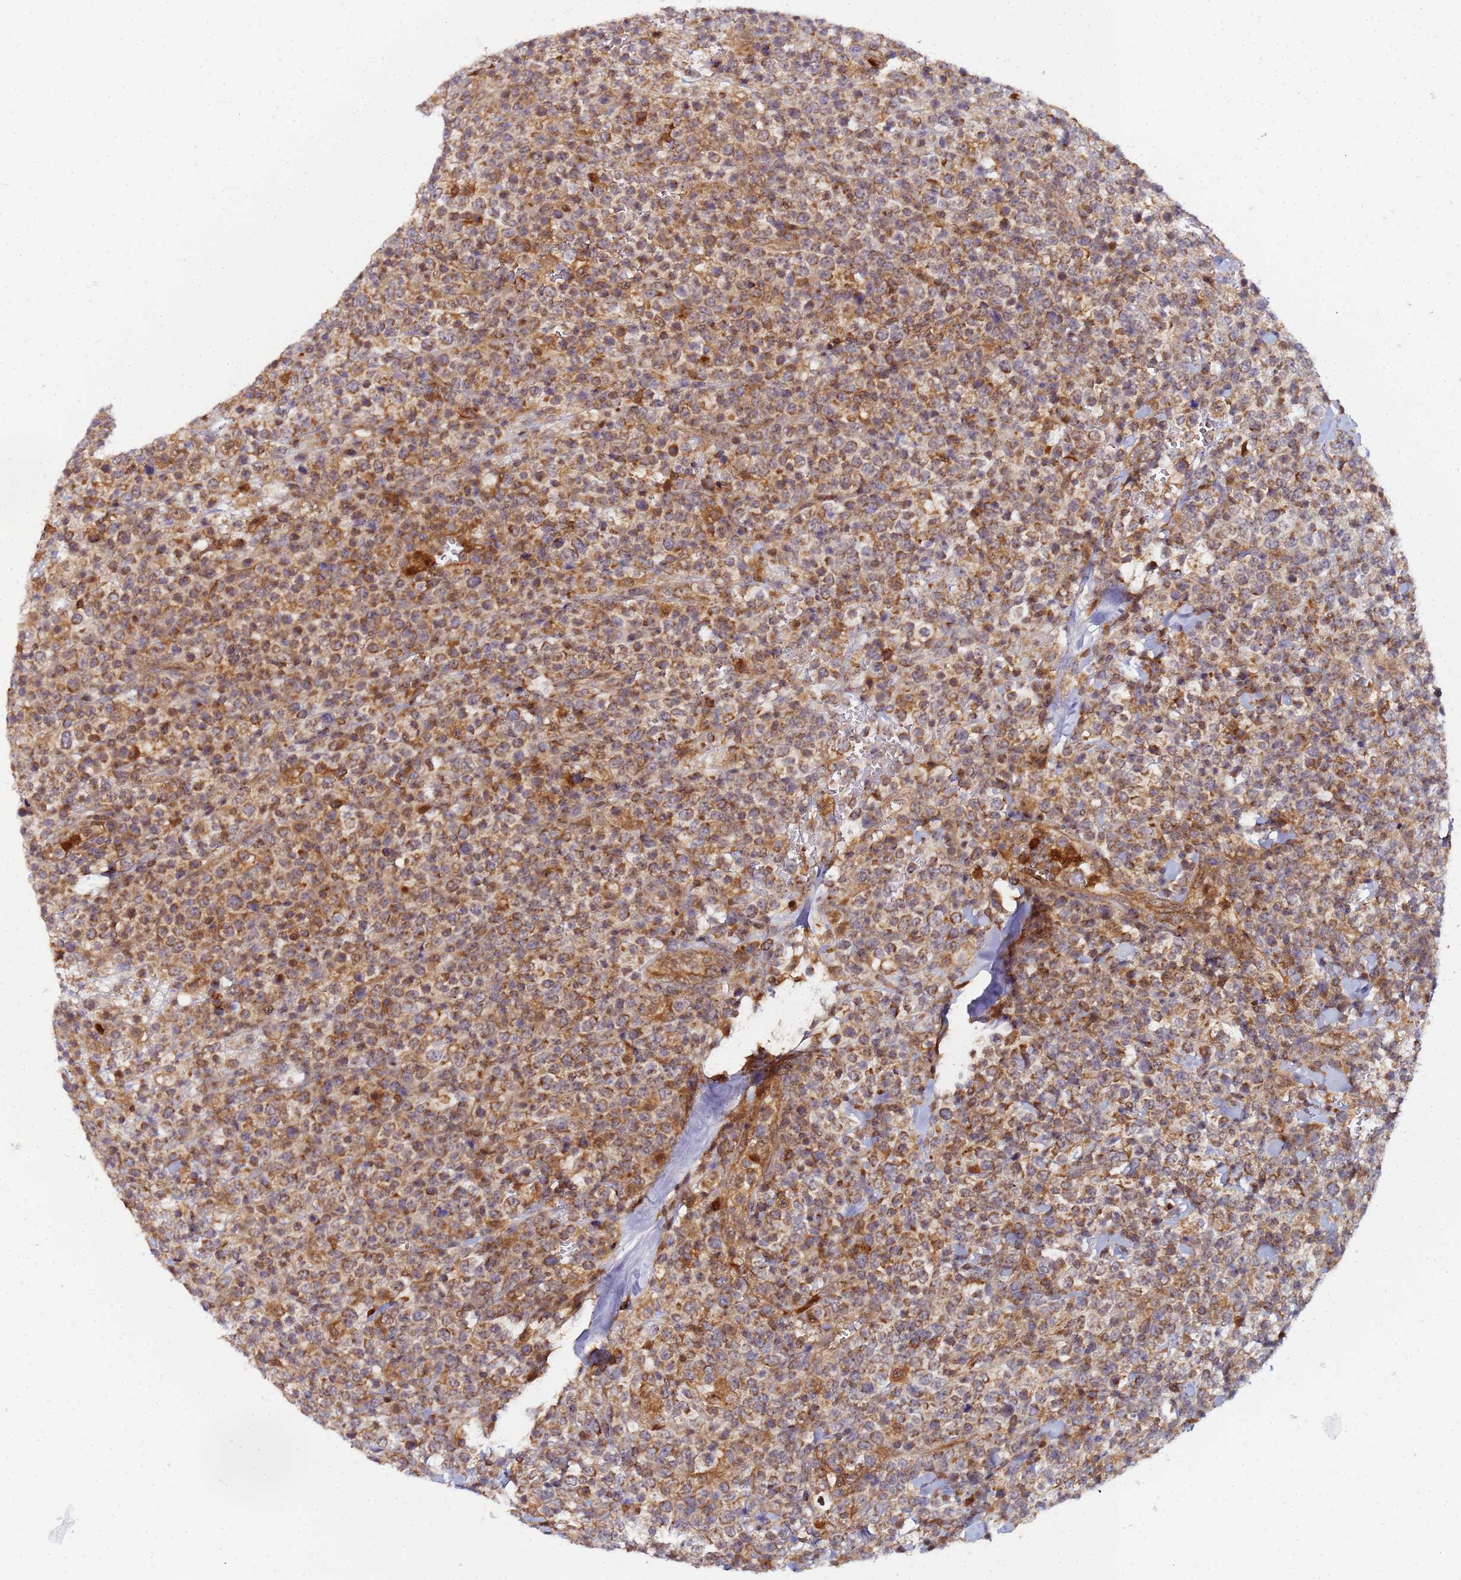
{"staining": {"intensity": "moderate", "quantity": ">75%", "location": "cytoplasmic/membranous"}, "tissue": "lymphoma", "cell_type": "Tumor cells", "image_type": "cancer", "snomed": [{"axis": "morphology", "description": "Malignant lymphoma, non-Hodgkin's type, High grade"}, {"axis": "topography", "description": "Colon"}], "caption": "Human malignant lymphoma, non-Hodgkin's type (high-grade) stained with a brown dye demonstrates moderate cytoplasmic/membranous positive positivity in approximately >75% of tumor cells.", "gene": "CCDC127", "patient": {"sex": "female", "age": 53}}